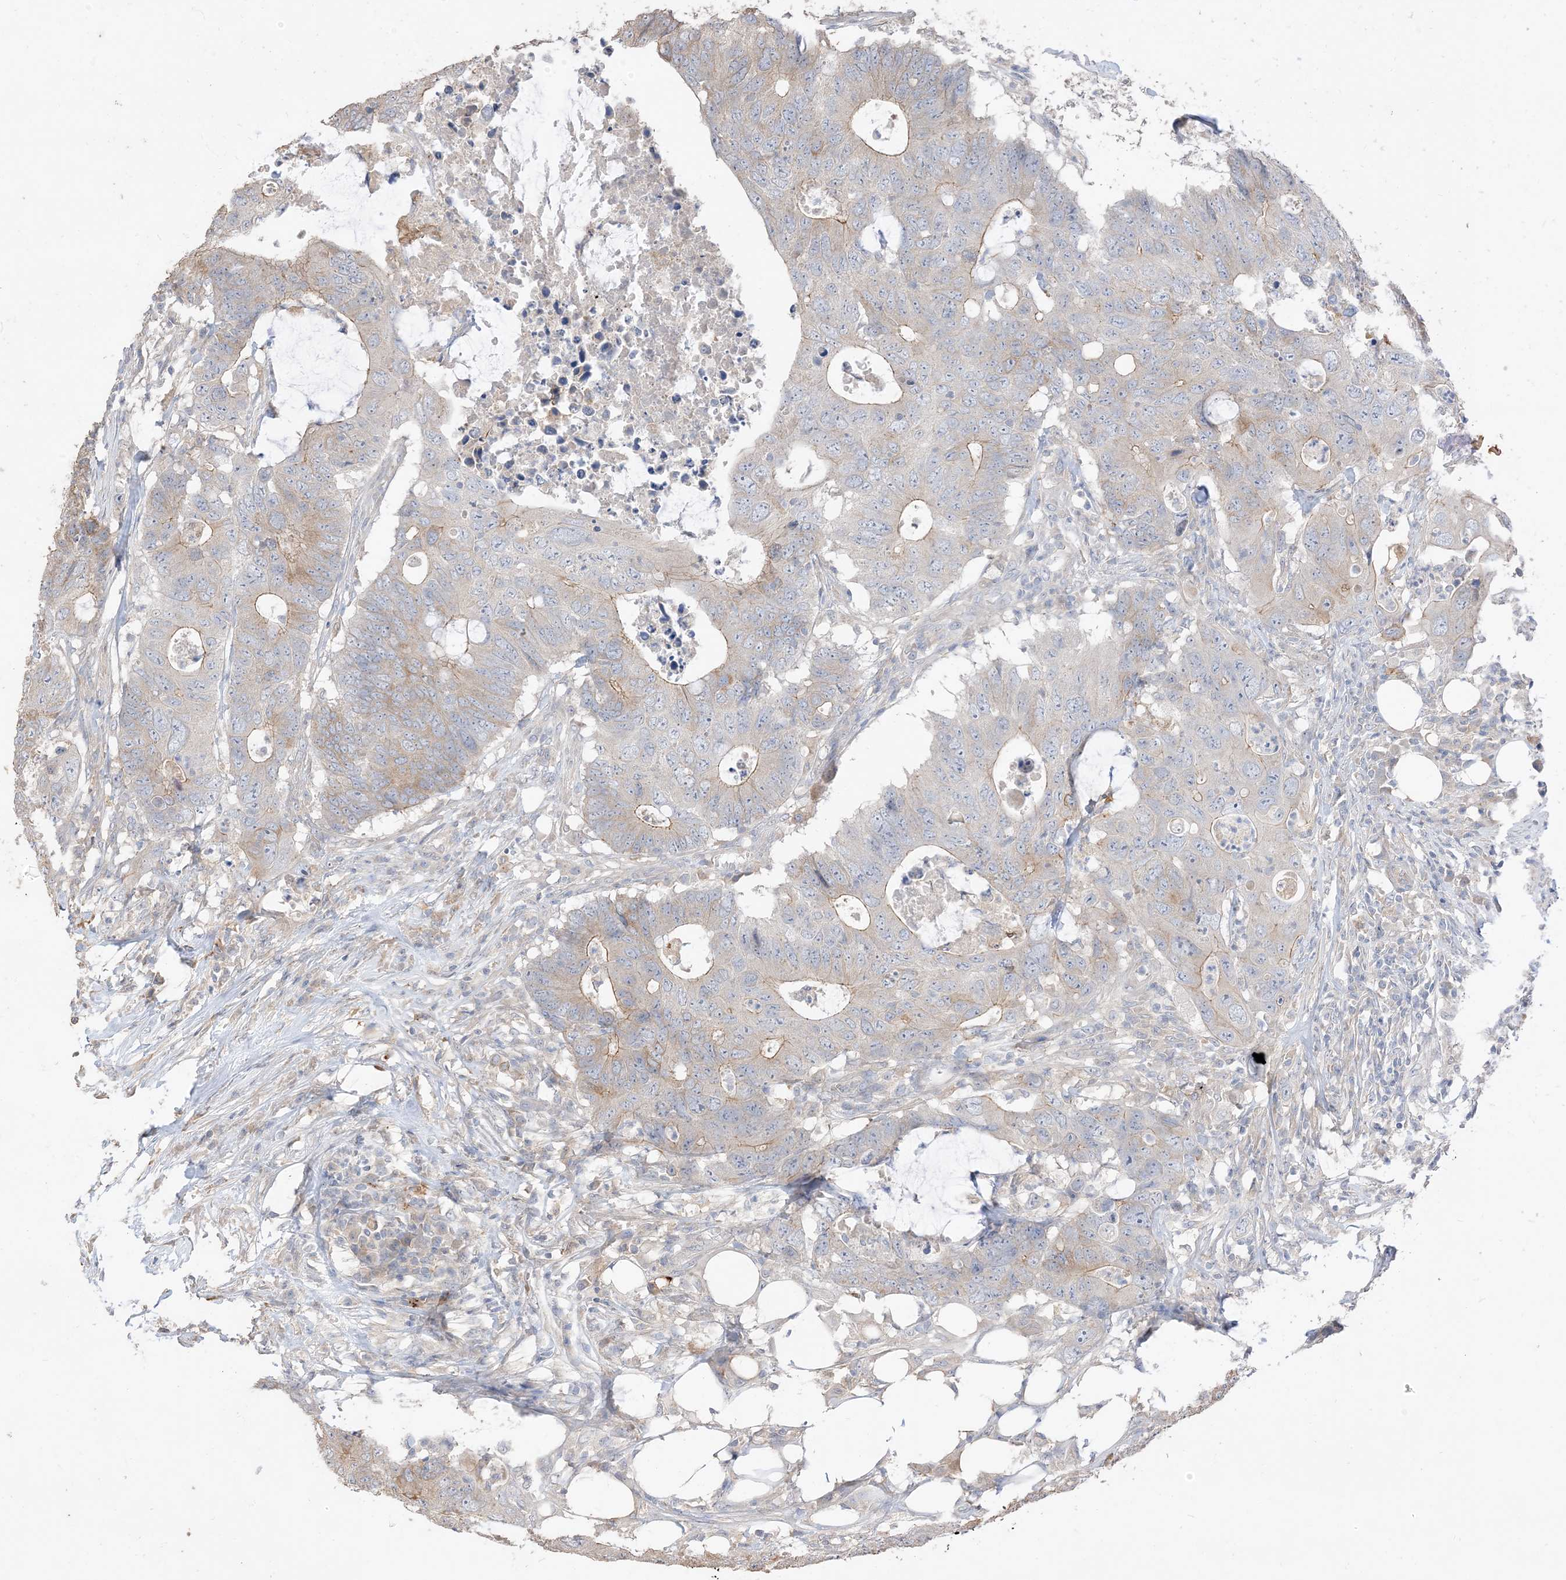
{"staining": {"intensity": "moderate", "quantity": "<25%", "location": "cytoplasmic/membranous"}, "tissue": "colorectal cancer", "cell_type": "Tumor cells", "image_type": "cancer", "snomed": [{"axis": "morphology", "description": "Adenocarcinoma, NOS"}, {"axis": "topography", "description": "Colon"}], "caption": "Immunohistochemical staining of colorectal cancer (adenocarcinoma) displays low levels of moderate cytoplasmic/membranous positivity in approximately <25% of tumor cells.", "gene": "RNF175", "patient": {"sex": "male", "age": 71}}